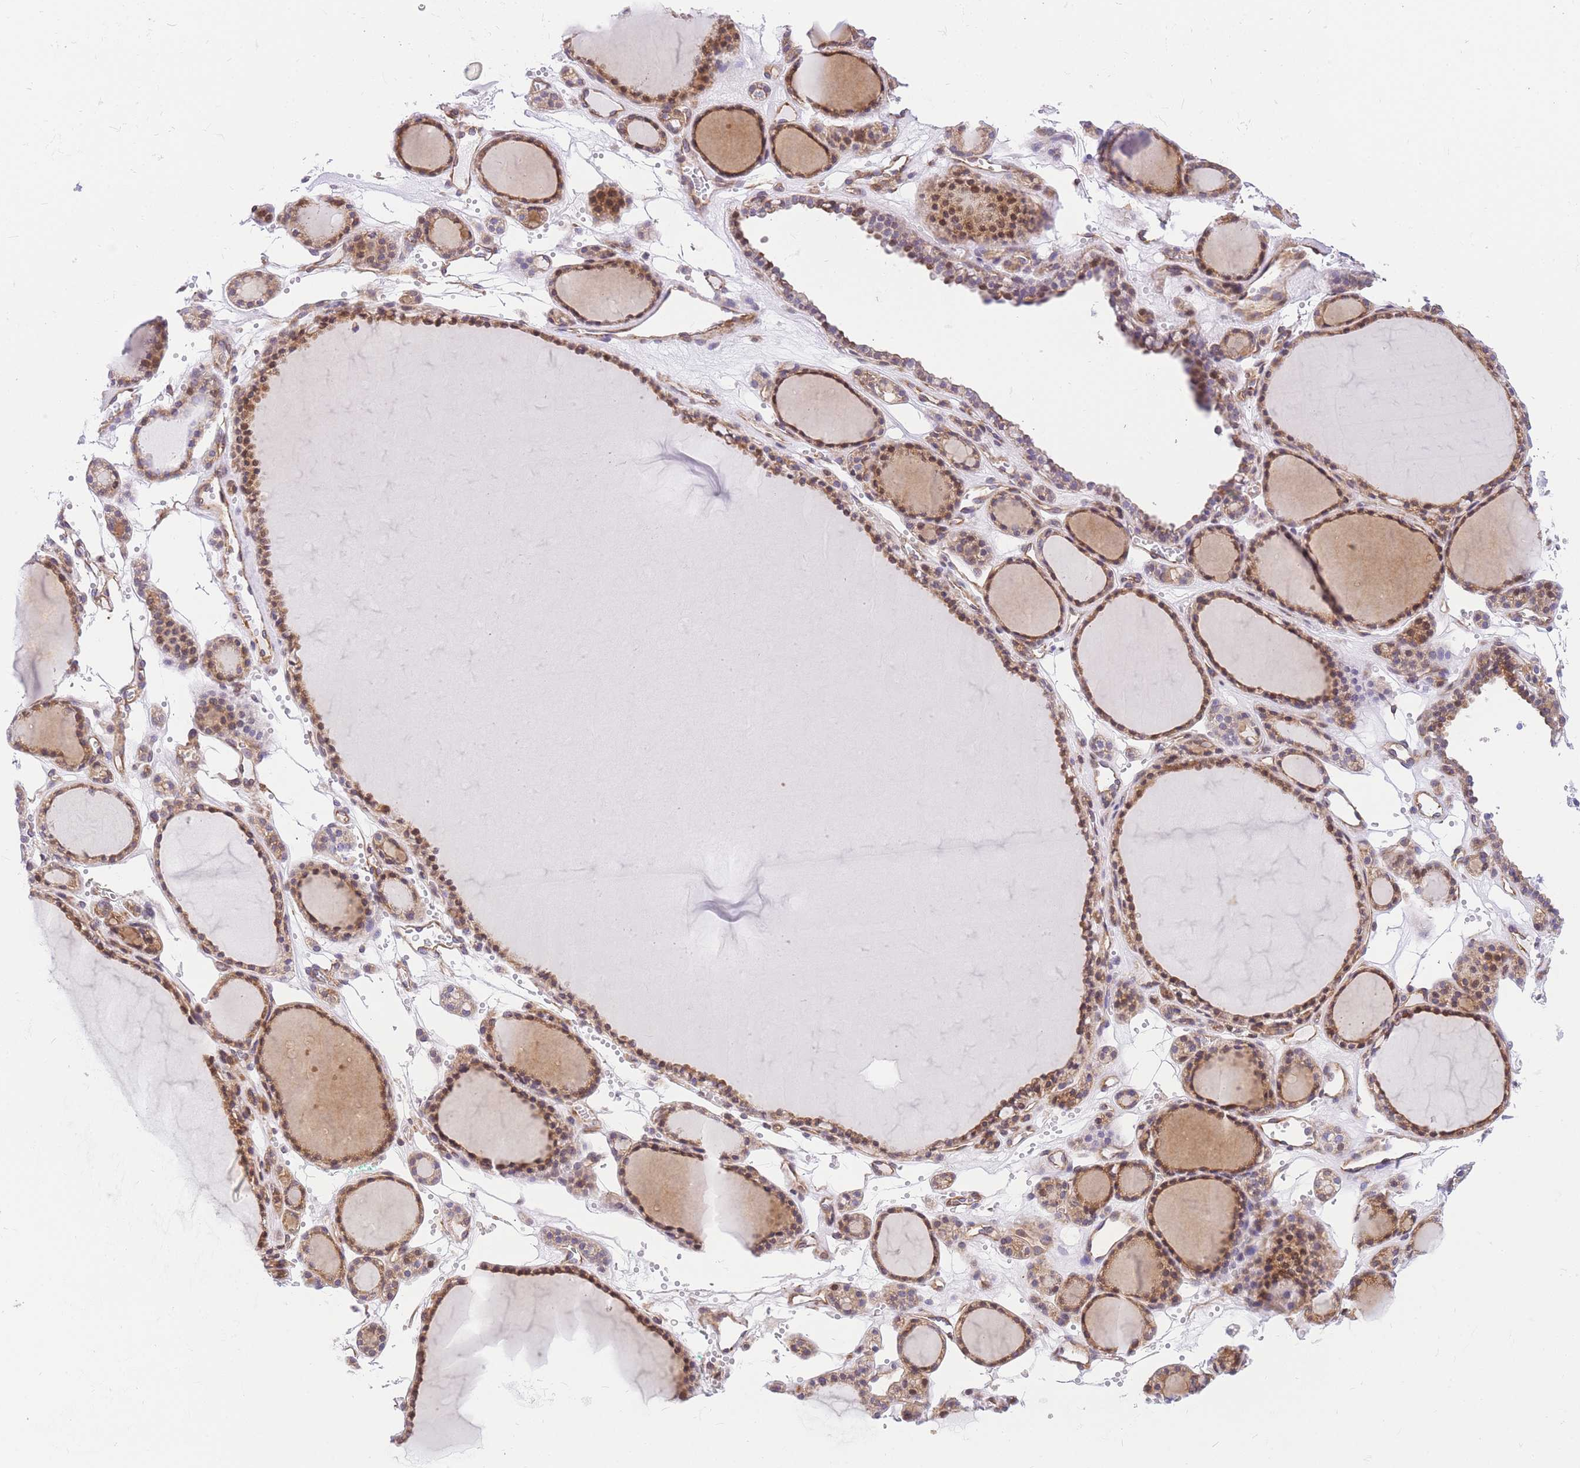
{"staining": {"intensity": "moderate", "quantity": ">75%", "location": "cytoplasmic/membranous,nuclear"}, "tissue": "thyroid gland", "cell_type": "Glandular cells", "image_type": "normal", "snomed": [{"axis": "morphology", "description": "Normal tissue, NOS"}, {"axis": "topography", "description": "Thyroid gland"}], "caption": "This is a photomicrograph of immunohistochemistry staining of normal thyroid gland, which shows moderate positivity in the cytoplasmic/membranous,nuclear of glandular cells.", "gene": "S100PBP", "patient": {"sex": "female", "age": 28}}